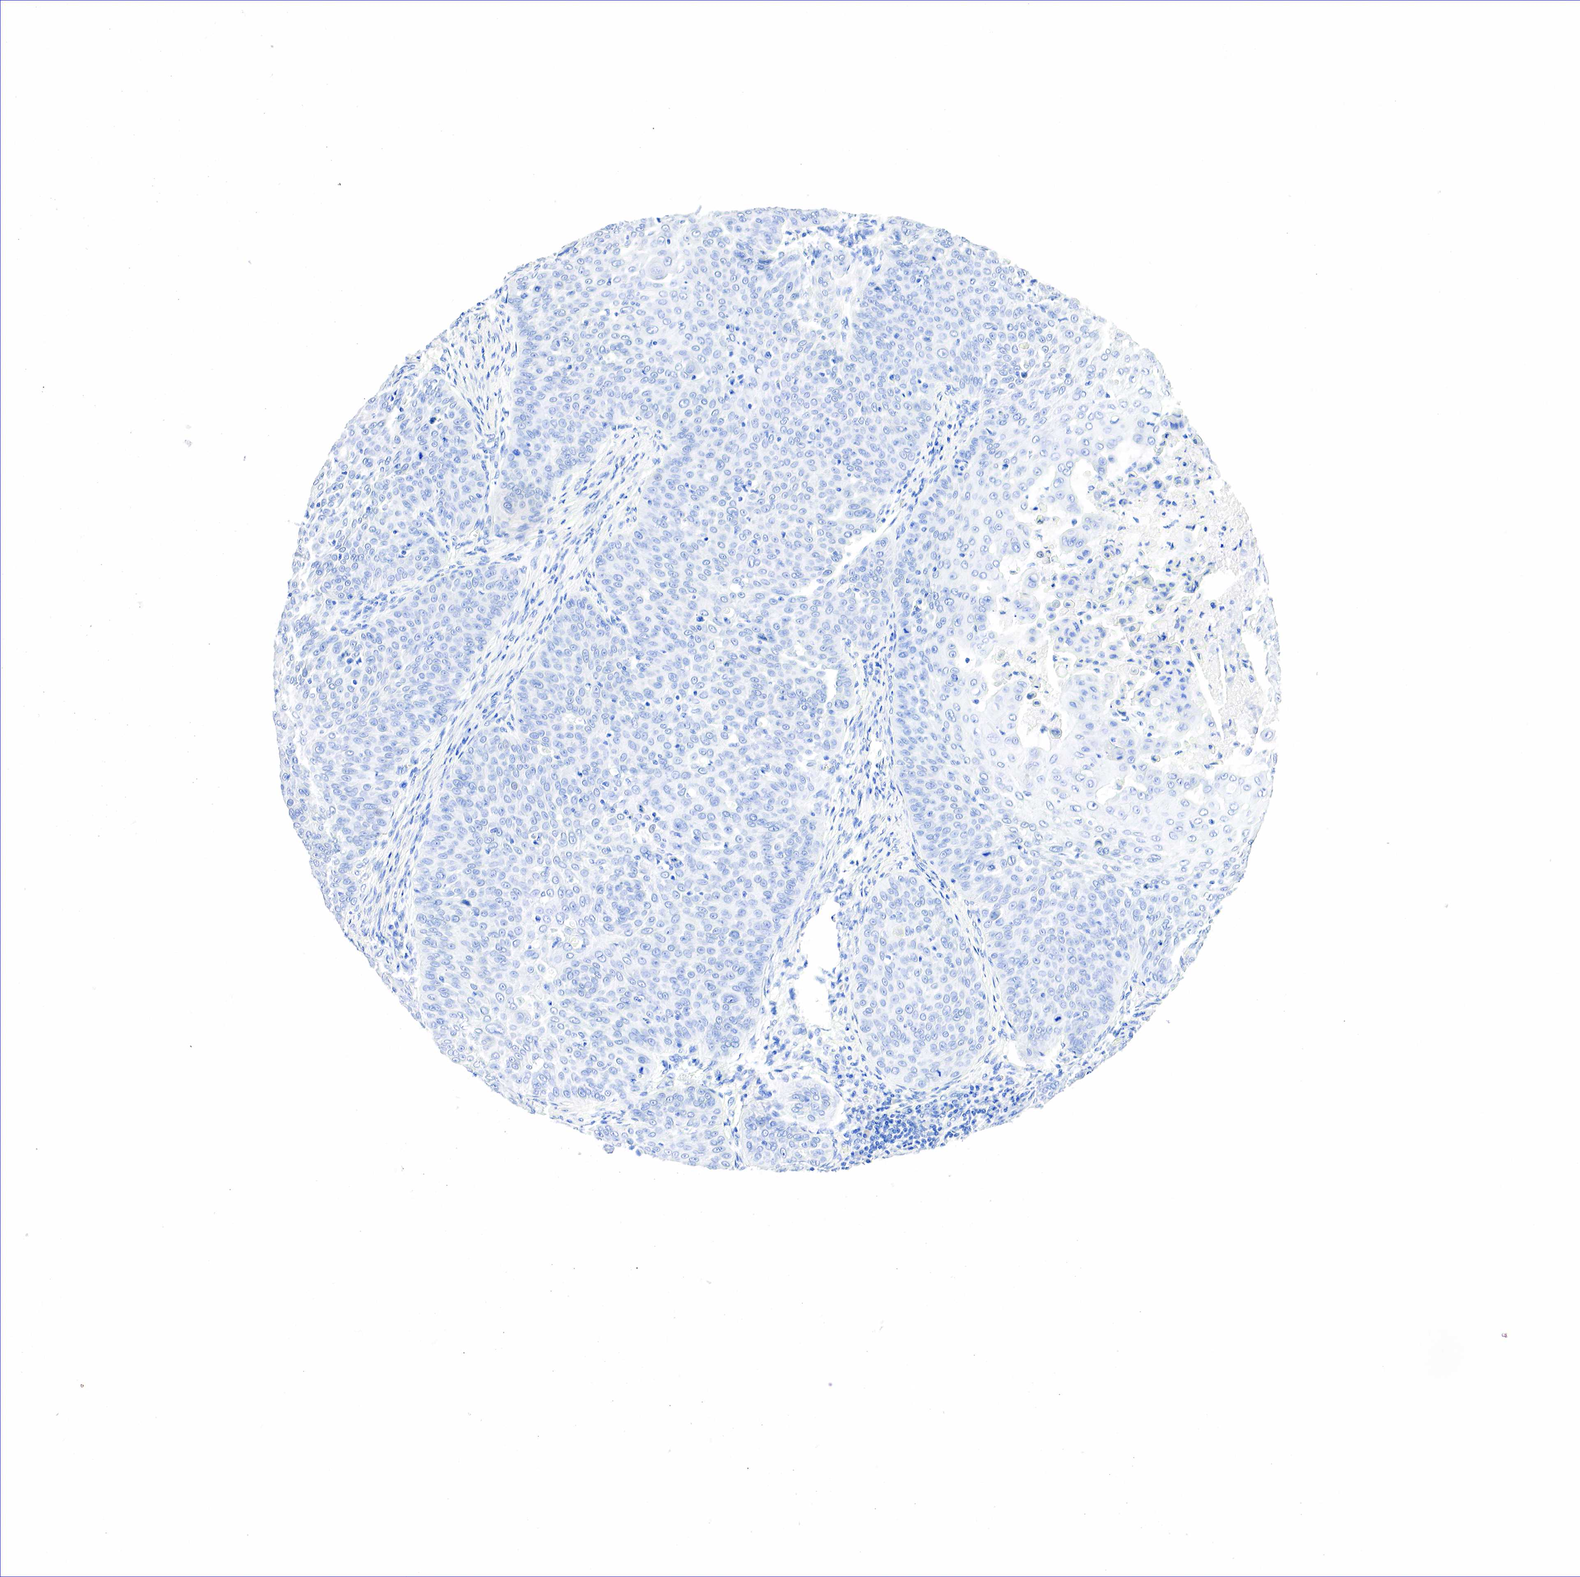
{"staining": {"intensity": "negative", "quantity": "none", "location": "none"}, "tissue": "skin cancer", "cell_type": "Tumor cells", "image_type": "cancer", "snomed": [{"axis": "morphology", "description": "Squamous cell carcinoma, NOS"}, {"axis": "topography", "description": "Skin"}], "caption": "Skin cancer was stained to show a protein in brown. There is no significant expression in tumor cells. (IHC, brightfield microscopy, high magnification).", "gene": "NKX2-1", "patient": {"sex": "male", "age": 82}}